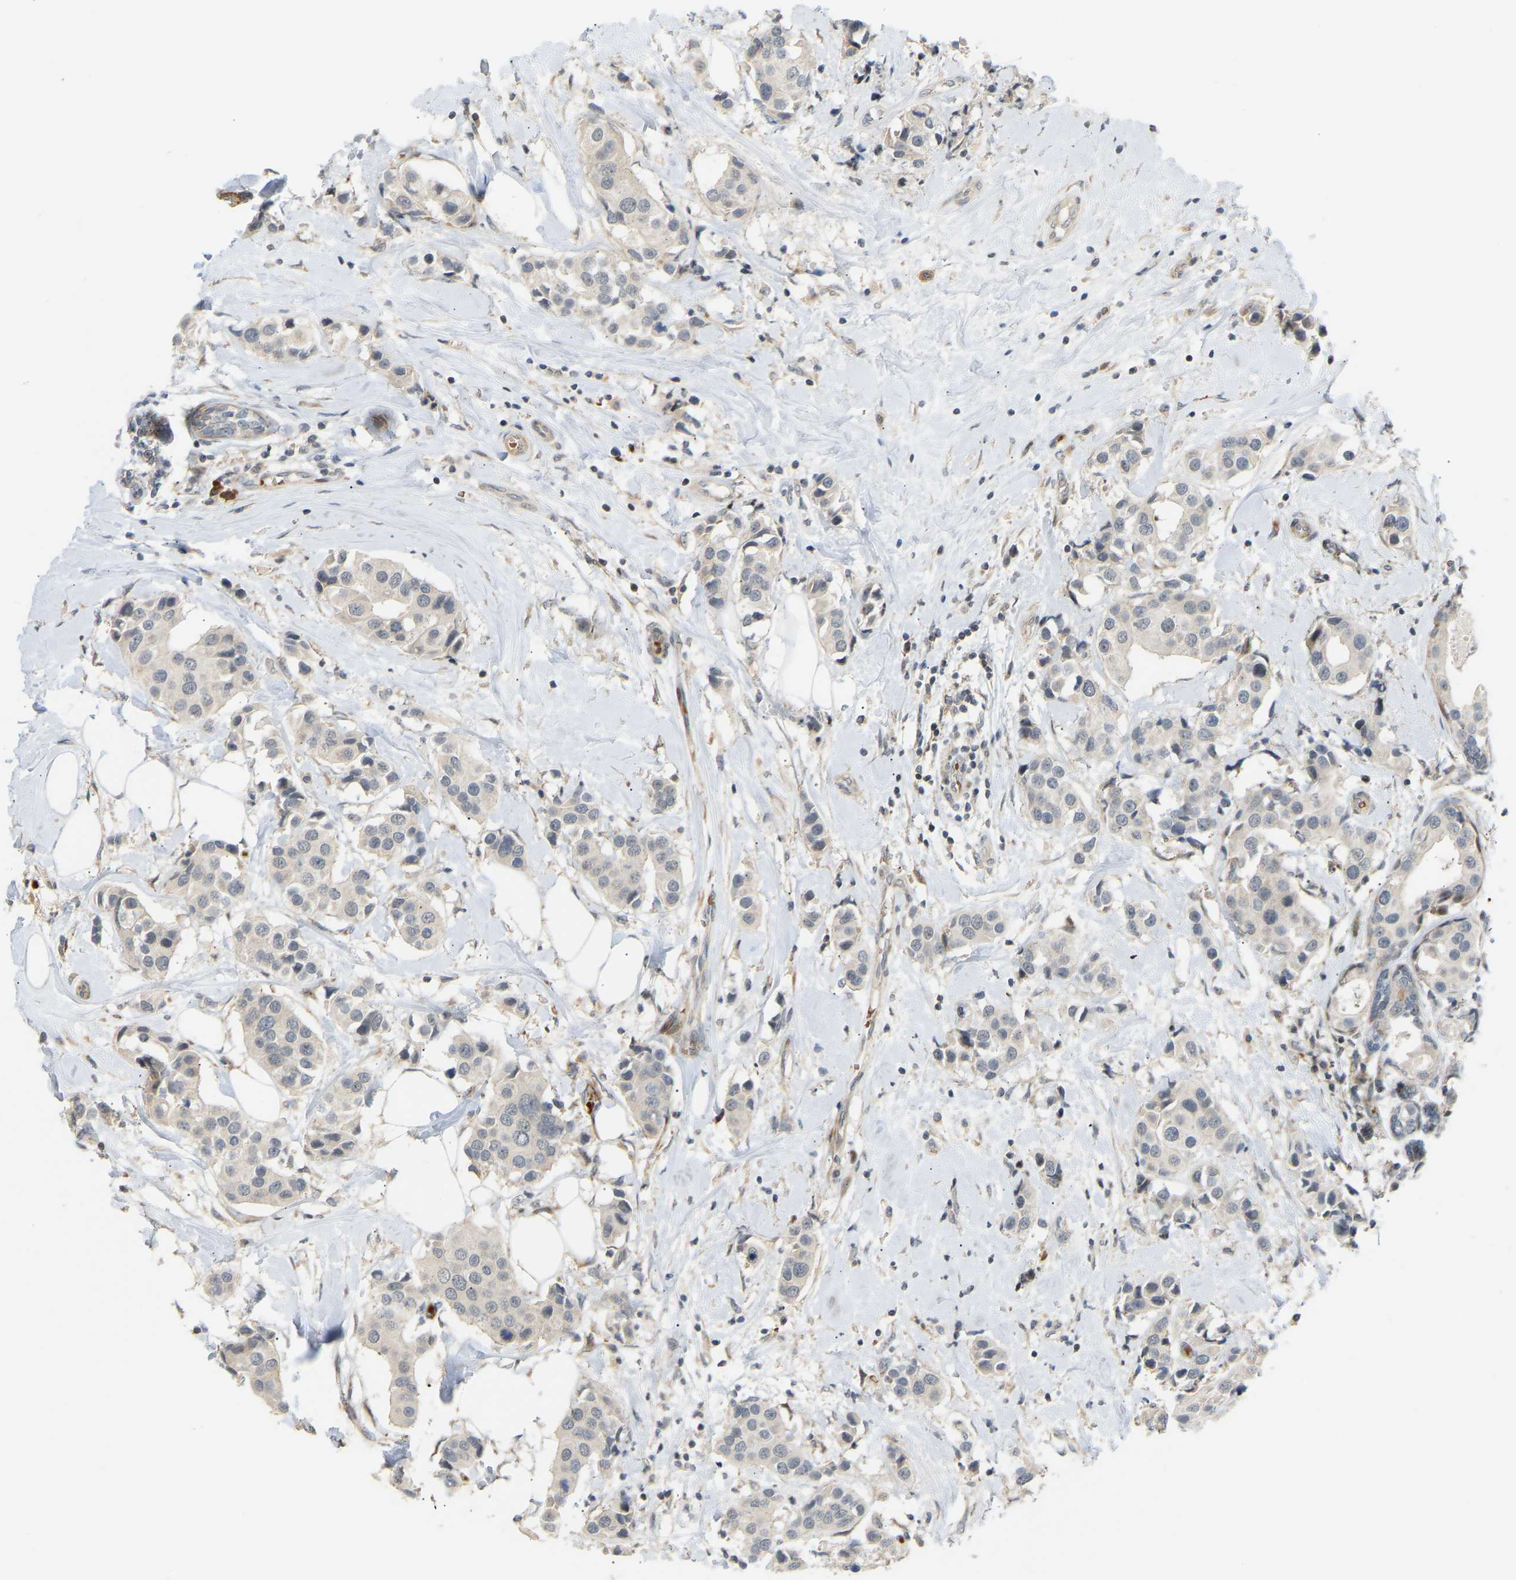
{"staining": {"intensity": "negative", "quantity": "none", "location": "none"}, "tissue": "breast cancer", "cell_type": "Tumor cells", "image_type": "cancer", "snomed": [{"axis": "morphology", "description": "Normal tissue, NOS"}, {"axis": "morphology", "description": "Duct carcinoma"}, {"axis": "topography", "description": "Breast"}], "caption": "High power microscopy image of an immunohistochemistry histopathology image of breast cancer (intraductal carcinoma), revealing no significant positivity in tumor cells.", "gene": "POGLUT2", "patient": {"sex": "female", "age": 39}}